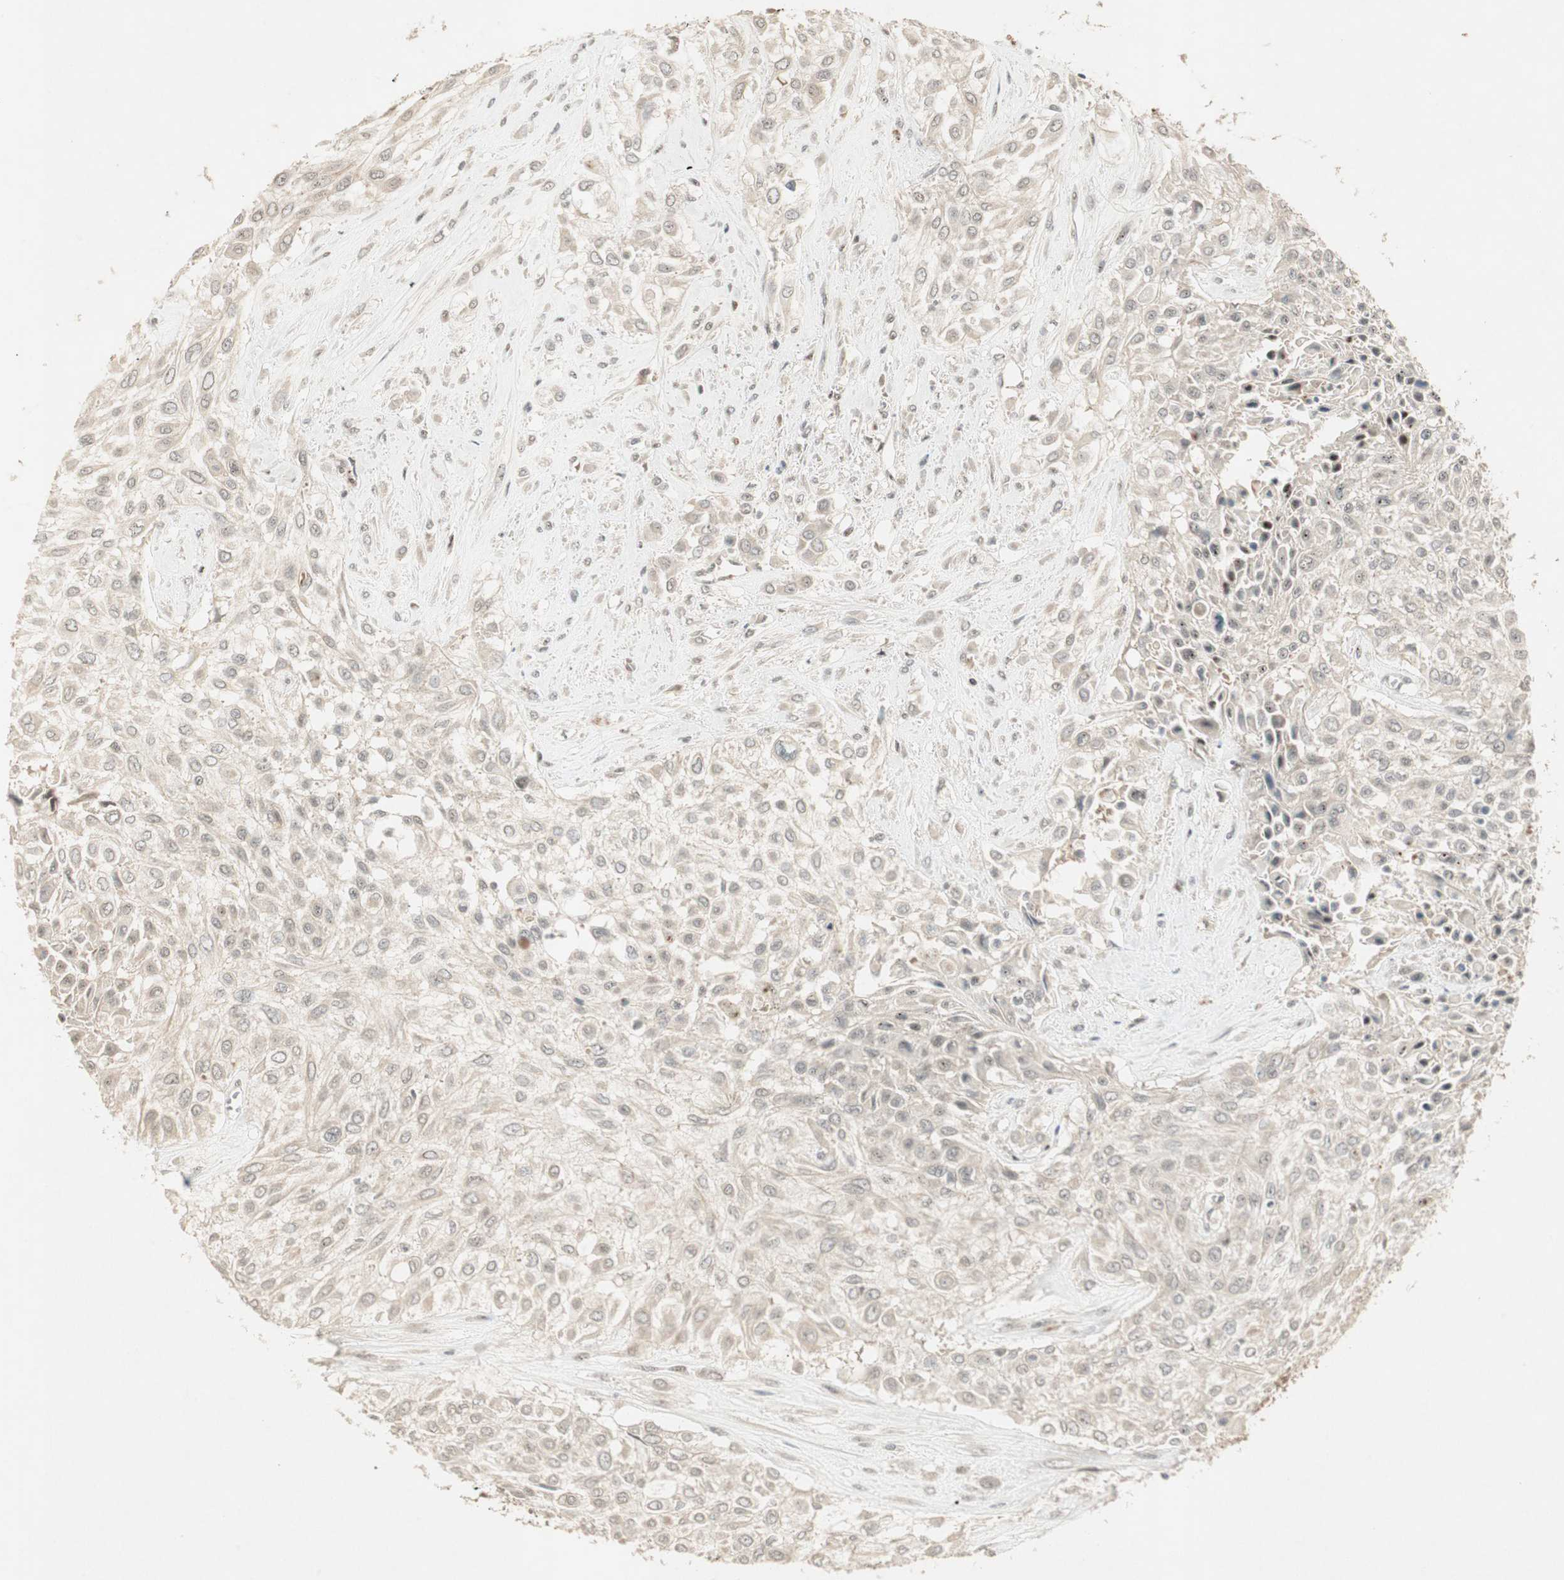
{"staining": {"intensity": "weak", "quantity": "25%-75%", "location": "cytoplasmic/membranous"}, "tissue": "urothelial cancer", "cell_type": "Tumor cells", "image_type": "cancer", "snomed": [{"axis": "morphology", "description": "Urothelial carcinoma, High grade"}, {"axis": "topography", "description": "Urinary bladder"}], "caption": "The immunohistochemical stain shows weak cytoplasmic/membranous positivity in tumor cells of urothelial cancer tissue.", "gene": "ACSL5", "patient": {"sex": "male", "age": 57}}